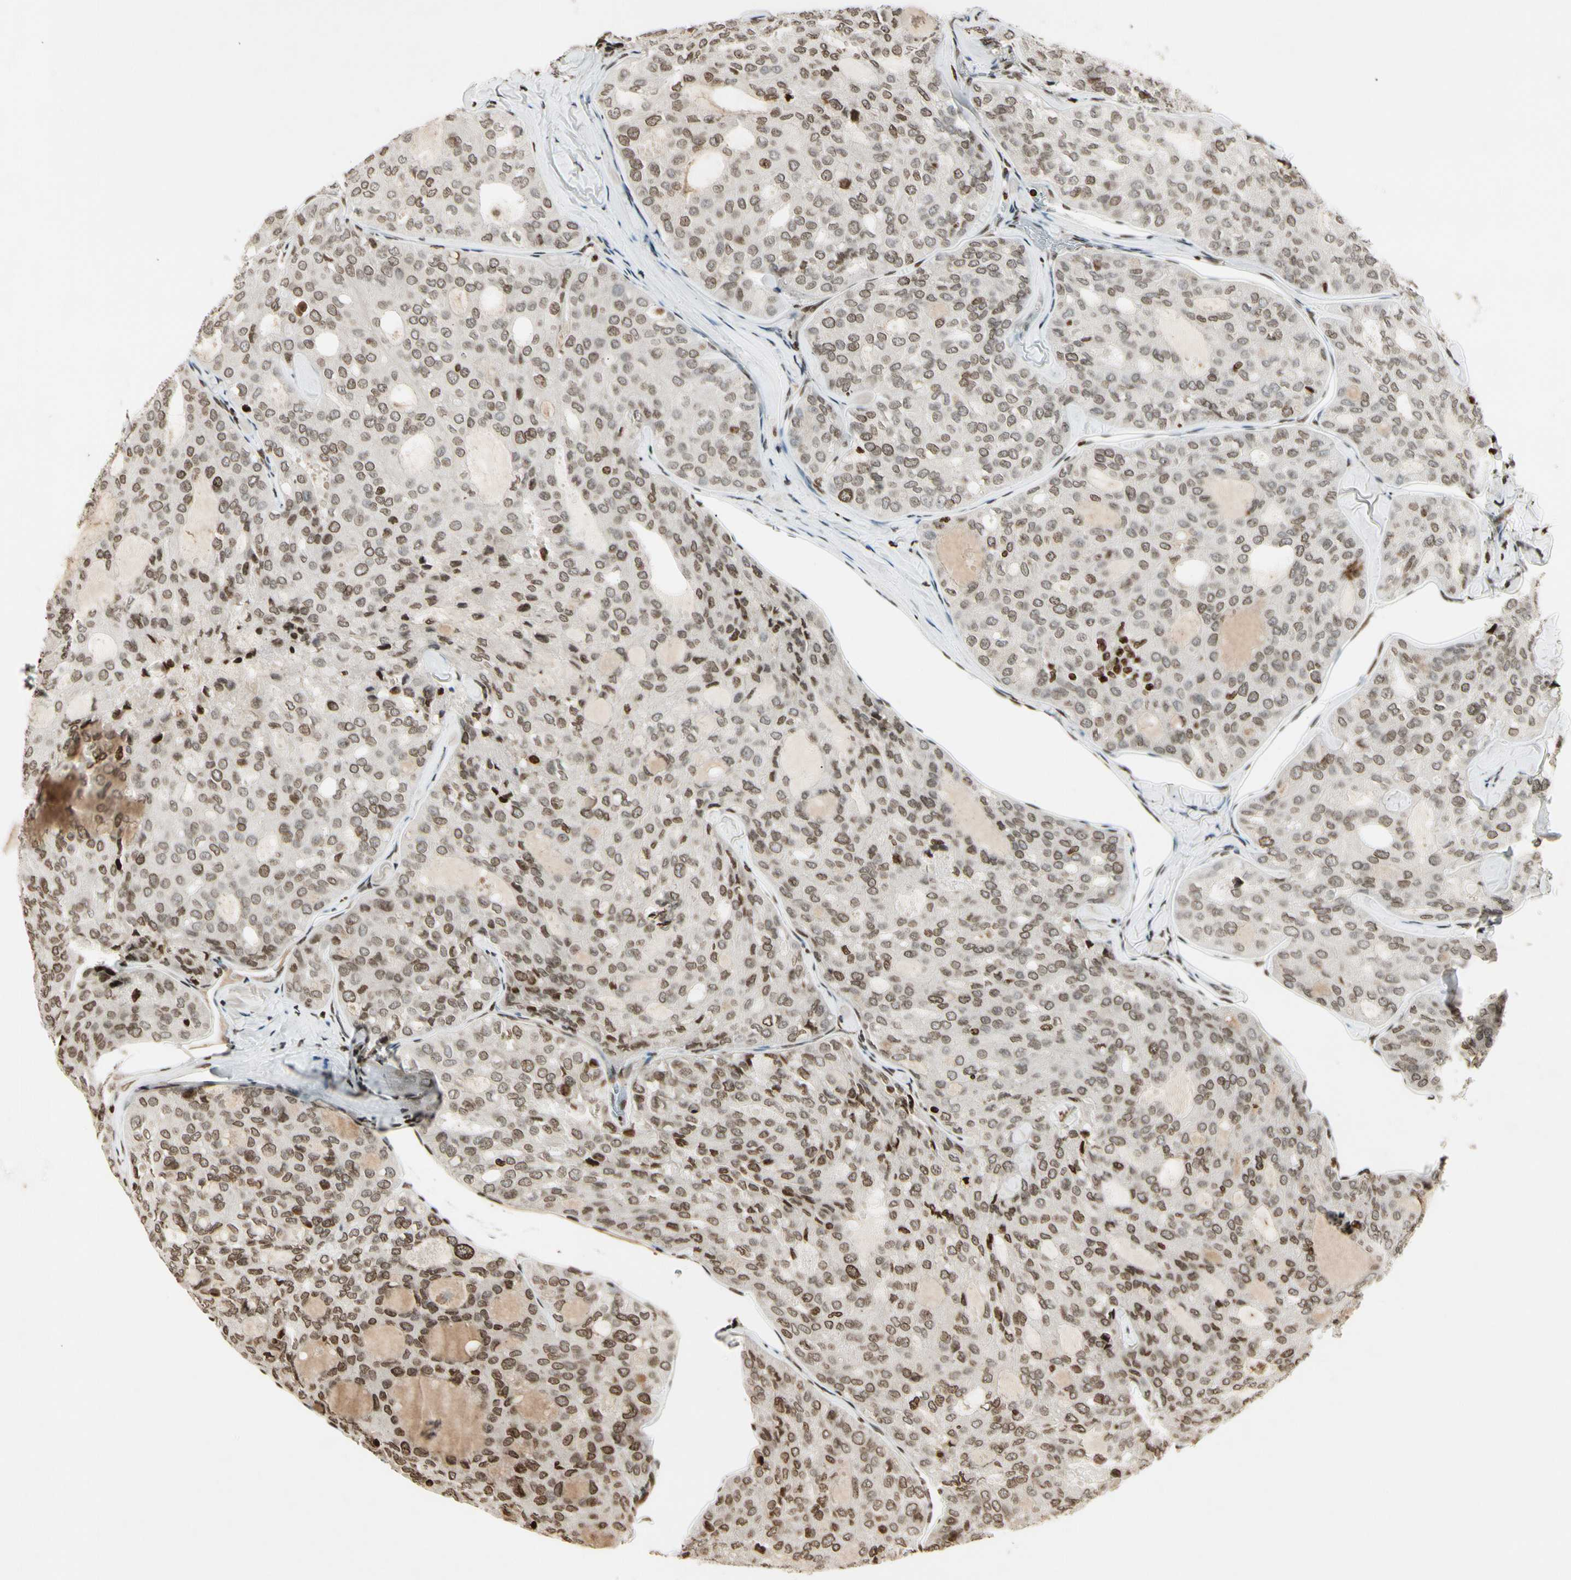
{"staining": {"intensity": "moderate", "quantity": "25%-75%", "location": "cytoplasmic/membranous,nuclear"}, "tissue": "thyroid cancer", "cell_type": "Tumor cells", "image_type": "cancer", "snomed": [{"axis": "morphology", "description": "Follicular adenoma carcinoma, NOS"}, {"axis": "topography", "description": "Thyroid gland"}], "caption": "IHC (DAB (3,3'-diaminobenzidine)) staining of thyroid cancer exhibits moderate cytoplasmic/membranous and nuclear protein staining in approximately 25%-75% of tumor cells. (brown staining indicates protein expression, while blue staining denotes nuclei).", "gene": "RORA", "patient": {"sex": "male", "age": 75}}